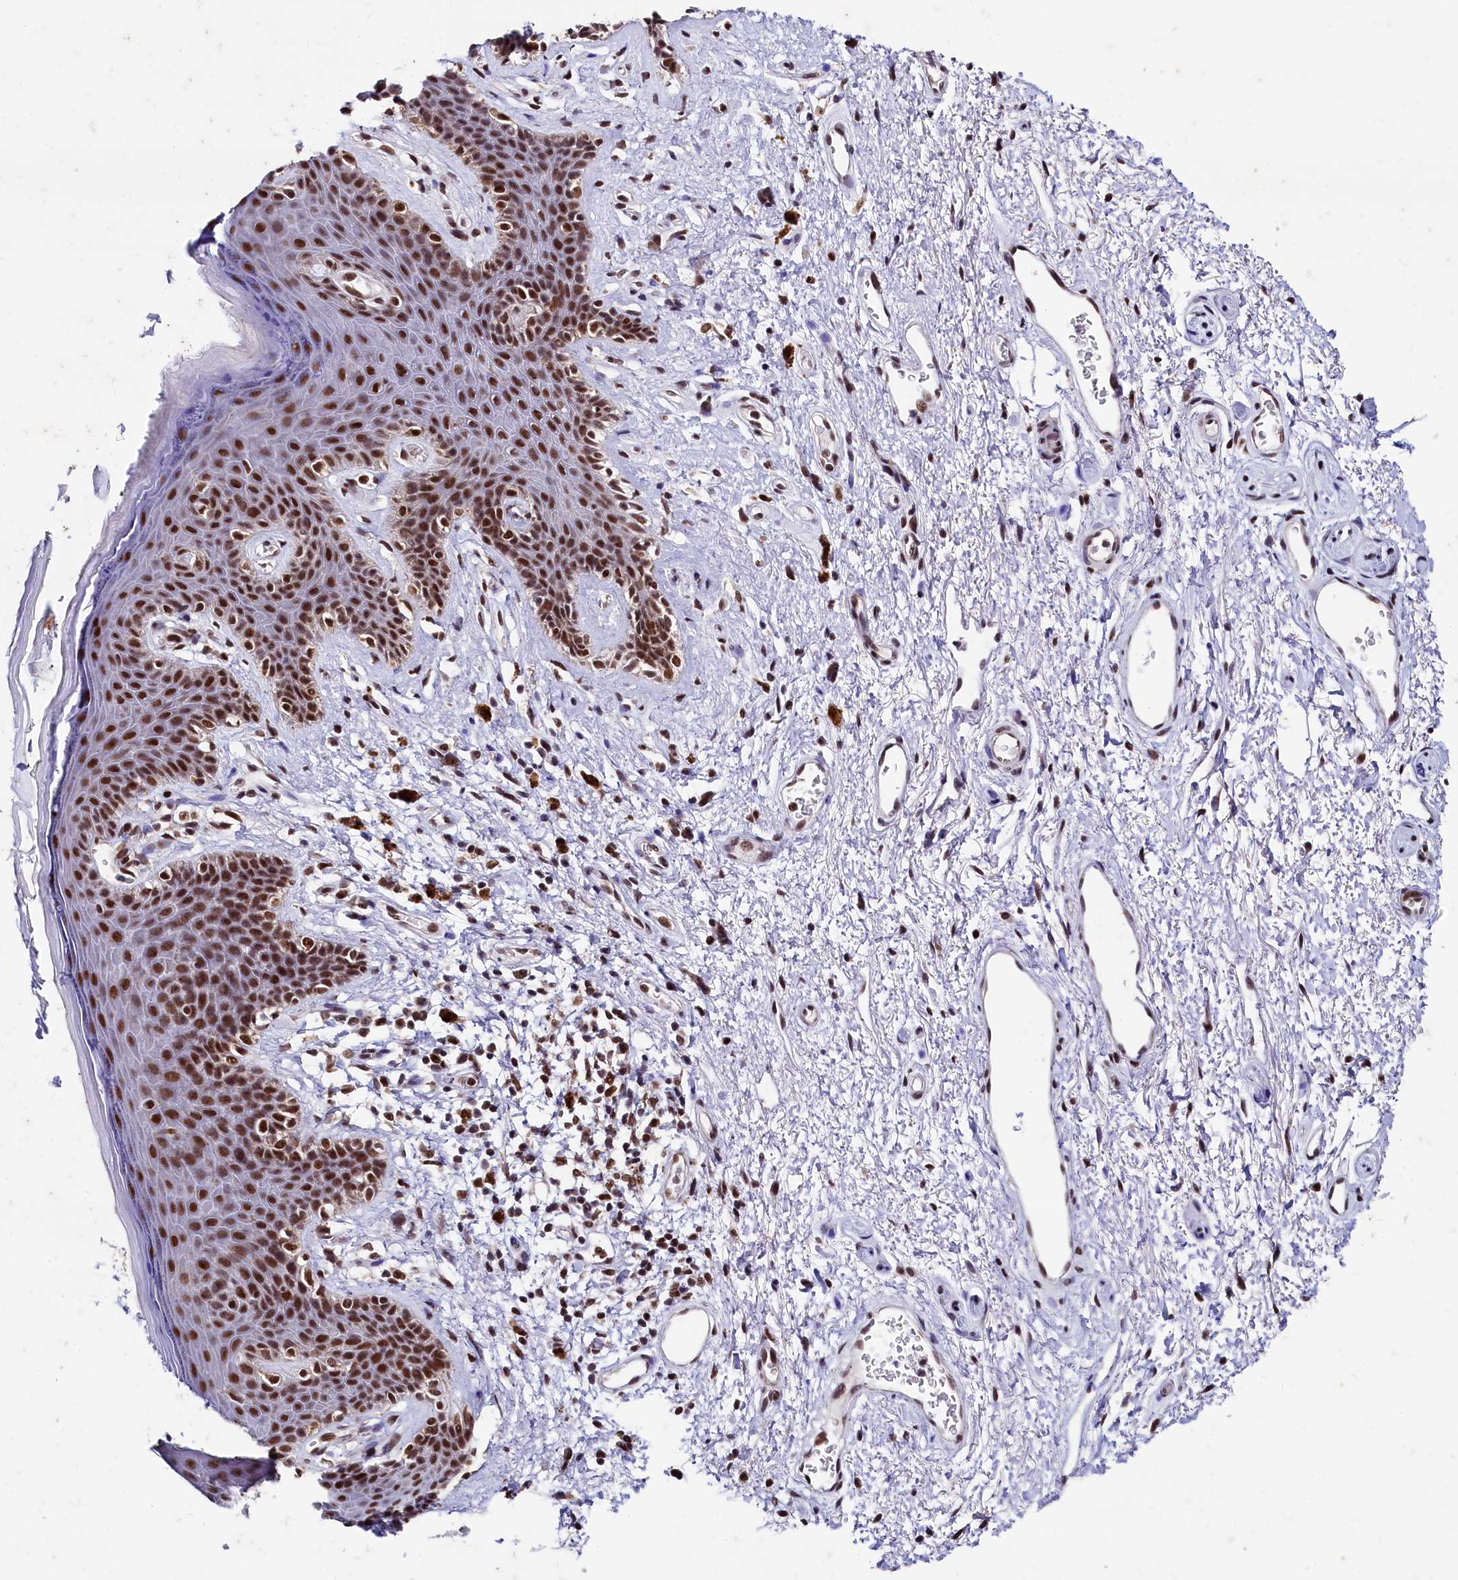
{"staining": {"intensity": "strong", "quantity": ">75%", "location": "nuclear"}, "tissue": "skin", "cell_type": "Epidermal cells", "image_type": "normal", "snomed": [{"axis": "morphology", "description": "Normal tissue, NOS"}, {"axis": "topography", "description": "Anal"}], "caption": "About >75% of epidermal cells in benign skin show strong nuclear protein positivity as visualized by brown immunohistochemical staining.", "gene": "CPSF7", "patient": {"sex": "female", "age": 46}}